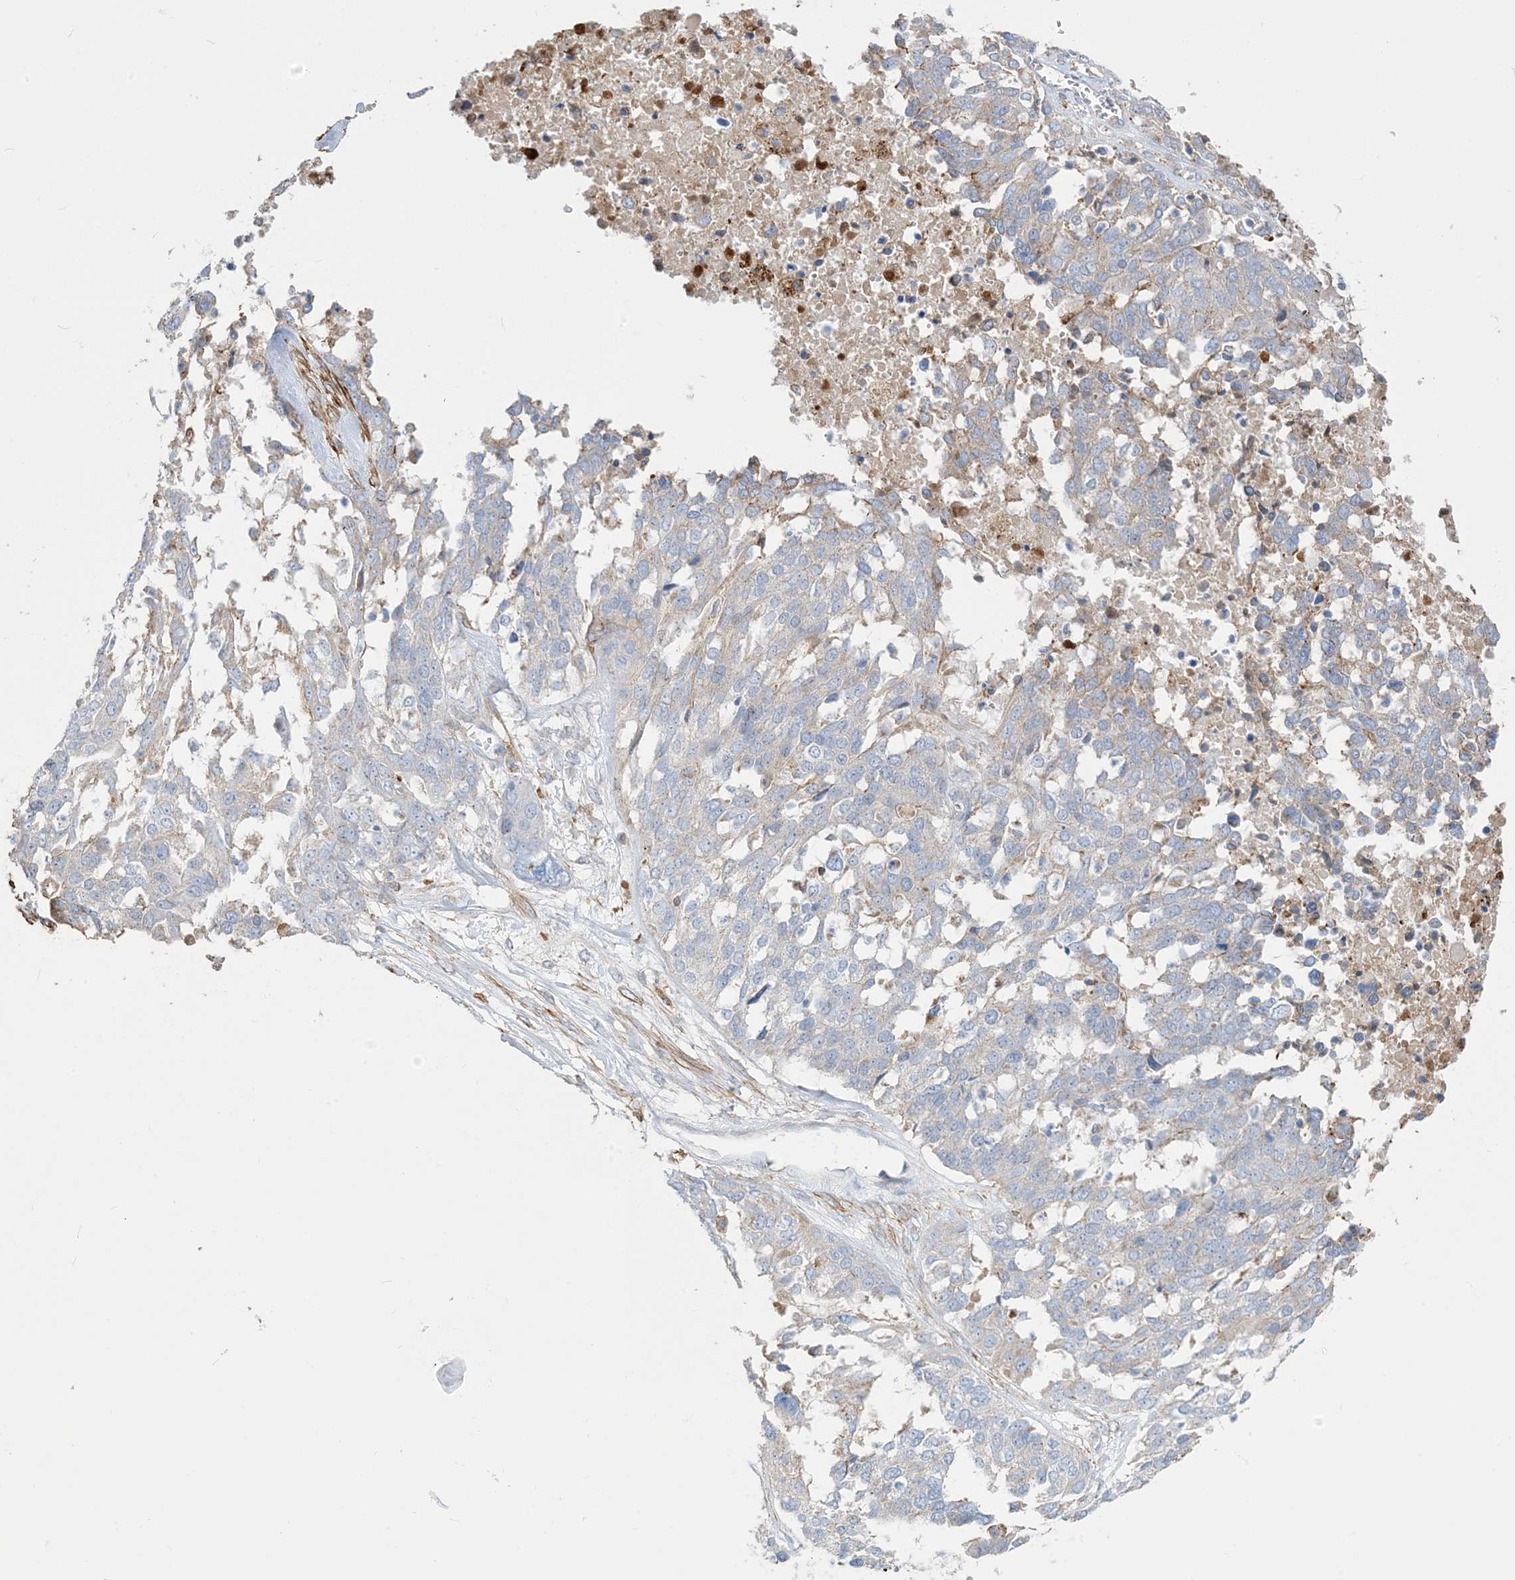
{"staining": {"intensity": "negative", "quantity": "none", "location": "none"}, "tissue": "ovarian cancer", "cell_type": "Tumor cells", "image_type": "cancer", "snomed": [{"axis": "morphology", "description": "Cystadenocarcinoma, serous, NOS"}, {"axis": "topography", "description": "Ovary"}], "caption": "Serous cystadenocarcinoma (ovarian) was stained to show a protein in brown. There is no significant positivity in tumor cells. The staining is performed using DAB (3,3'-diaminobenzidine) brown chromogen with nuclei counter-stained in using hematoxylin.", "gene": "GTF3C2", "patient": {"sex": "female", "age": 44}}